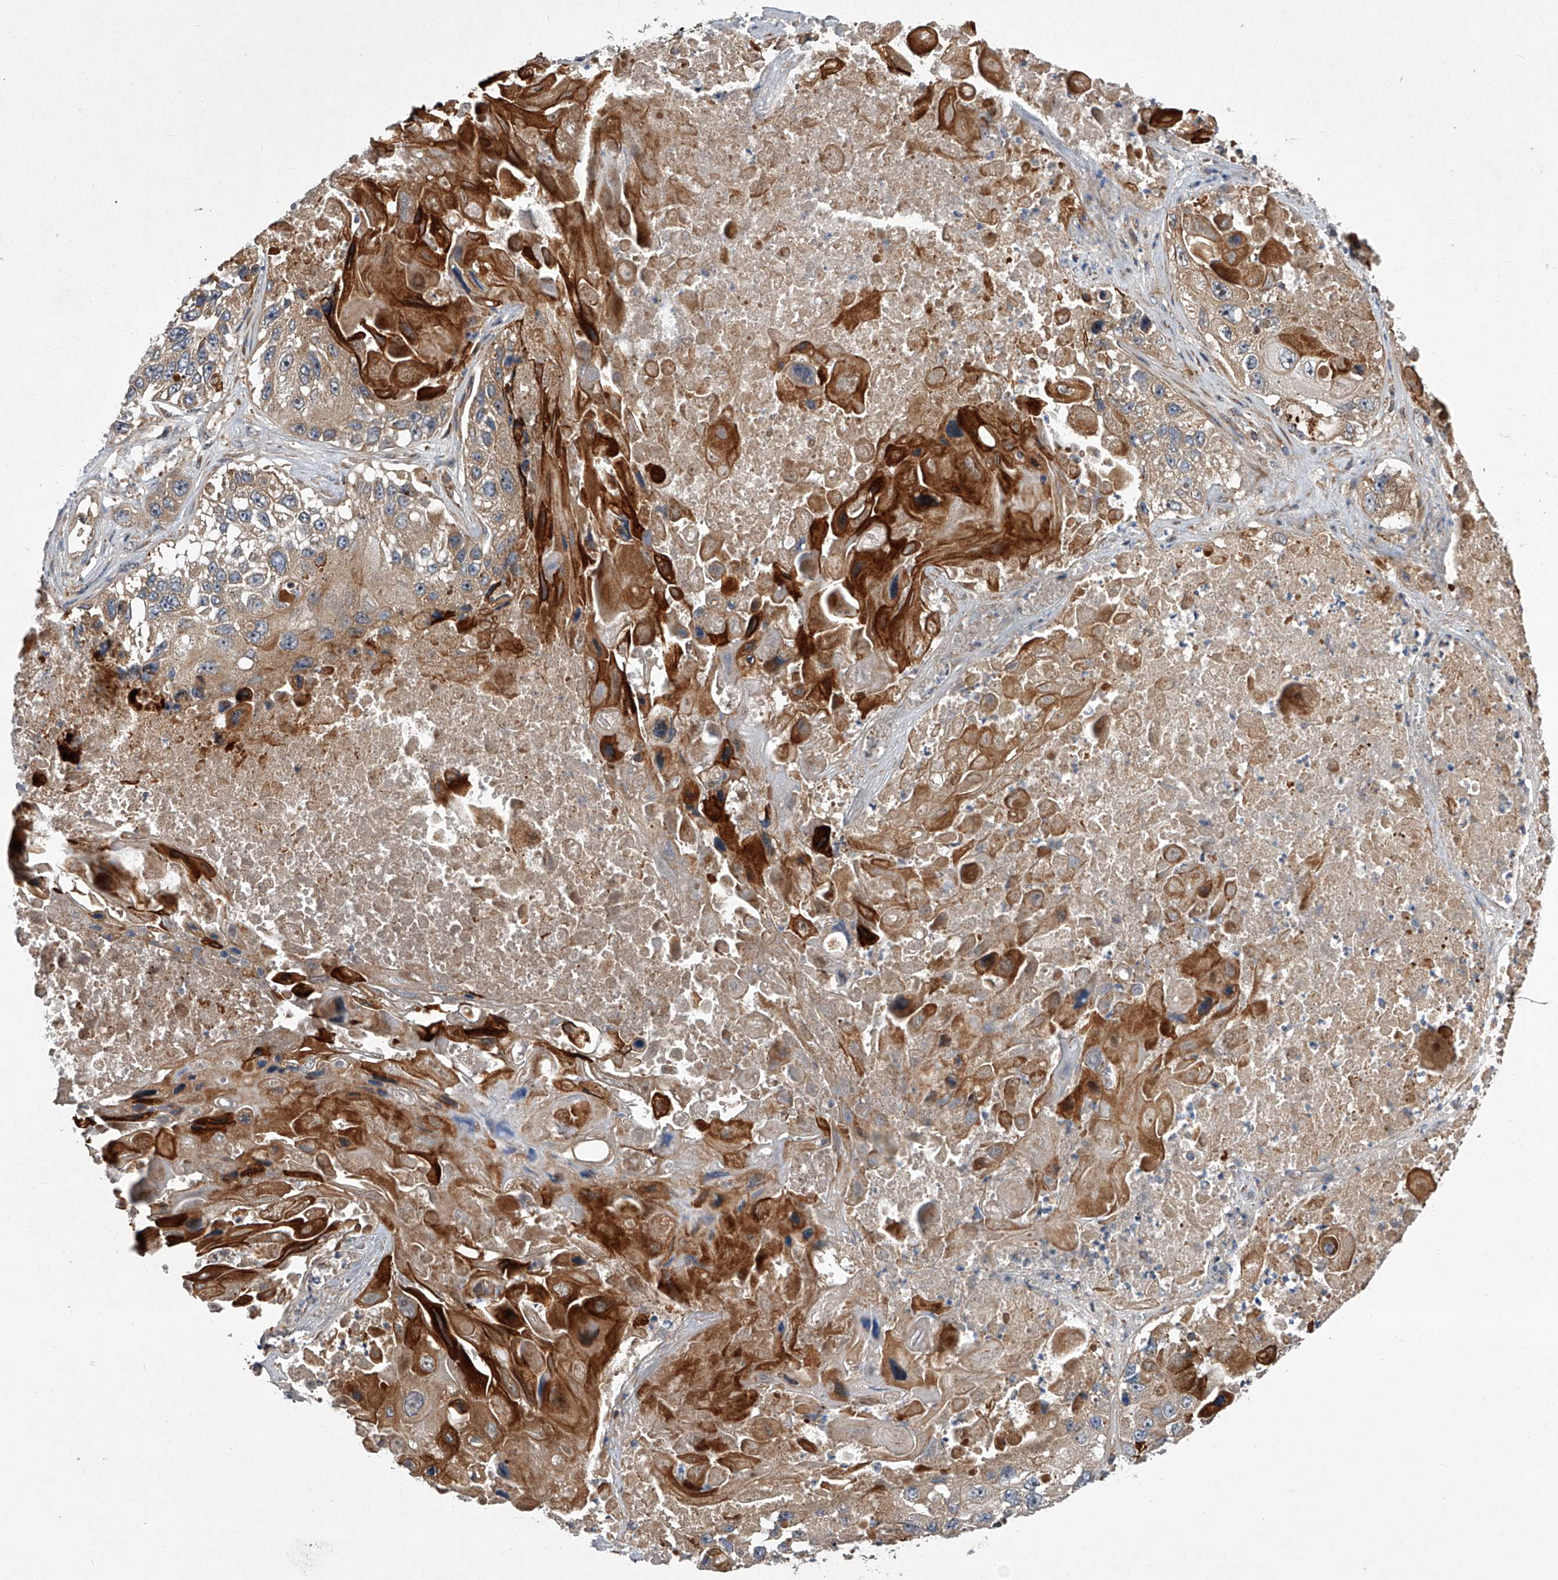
{"staining": {"intensity": "moderate", "quantity": ">75%", "location": "cytoplasmic/membranous"}, "tissue": "lung cancer", "cell_type": "Tumor cells", "image_type": "cancer", "snomed": [{"axis": "morphology", "description": "Squamous cell carcinoma, NOS"}, {"axis": "topography", "description": "Lung"}], "caption": "Immunohistochemistry of human lung cancer (squamous cell carcinoma) demonstrates medium levels of moderate cytoplasmic/membranous positivity in about >75% of tumor cells. Nuclei are stained in blue.", "gene": "USP47", "patient": {"sex": "male", "age": 61}}